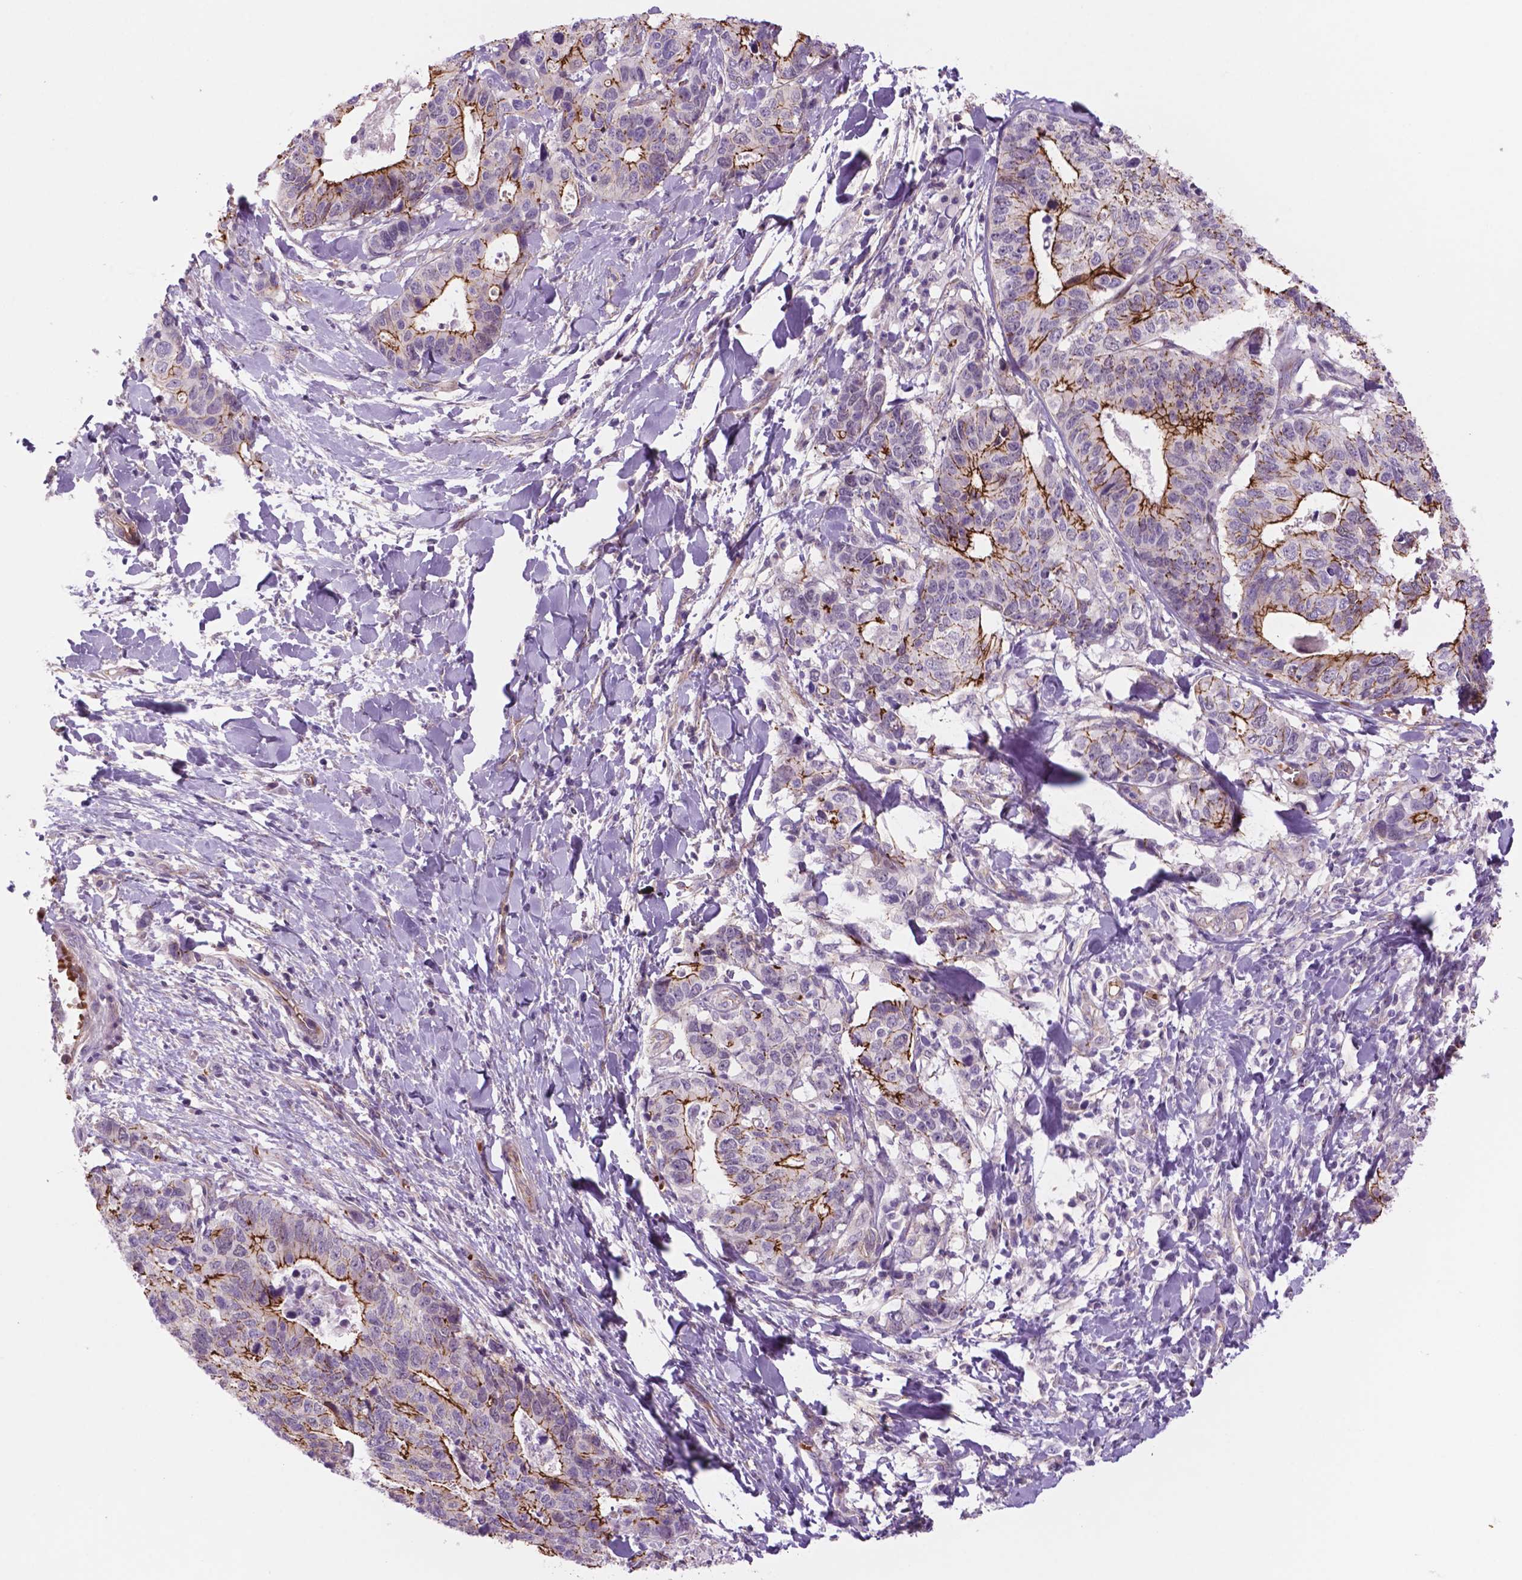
{"staining": {"intensity": "moderate", "quantity": "25%-75%", "location": "cytoplasmic/membranous"}, "tissue": "stomach cancer", "cell_type": "Tumor cells", "image_type": "cancer", "snomed": [{"axis": "morphology", "description": "Adenocarcinoma, NOS"}, {"axis": "topography", "description": "Stomach, upper"}], "caption": "There is medium levels of moderate cytoplasmic/membranous staining in tumor cells of adenocarcinoma (stomach), as demonstrated by immunohistochemical staining (brown color).", "gene": "RND3", "patient": {"sex": "female", "age": 67}}